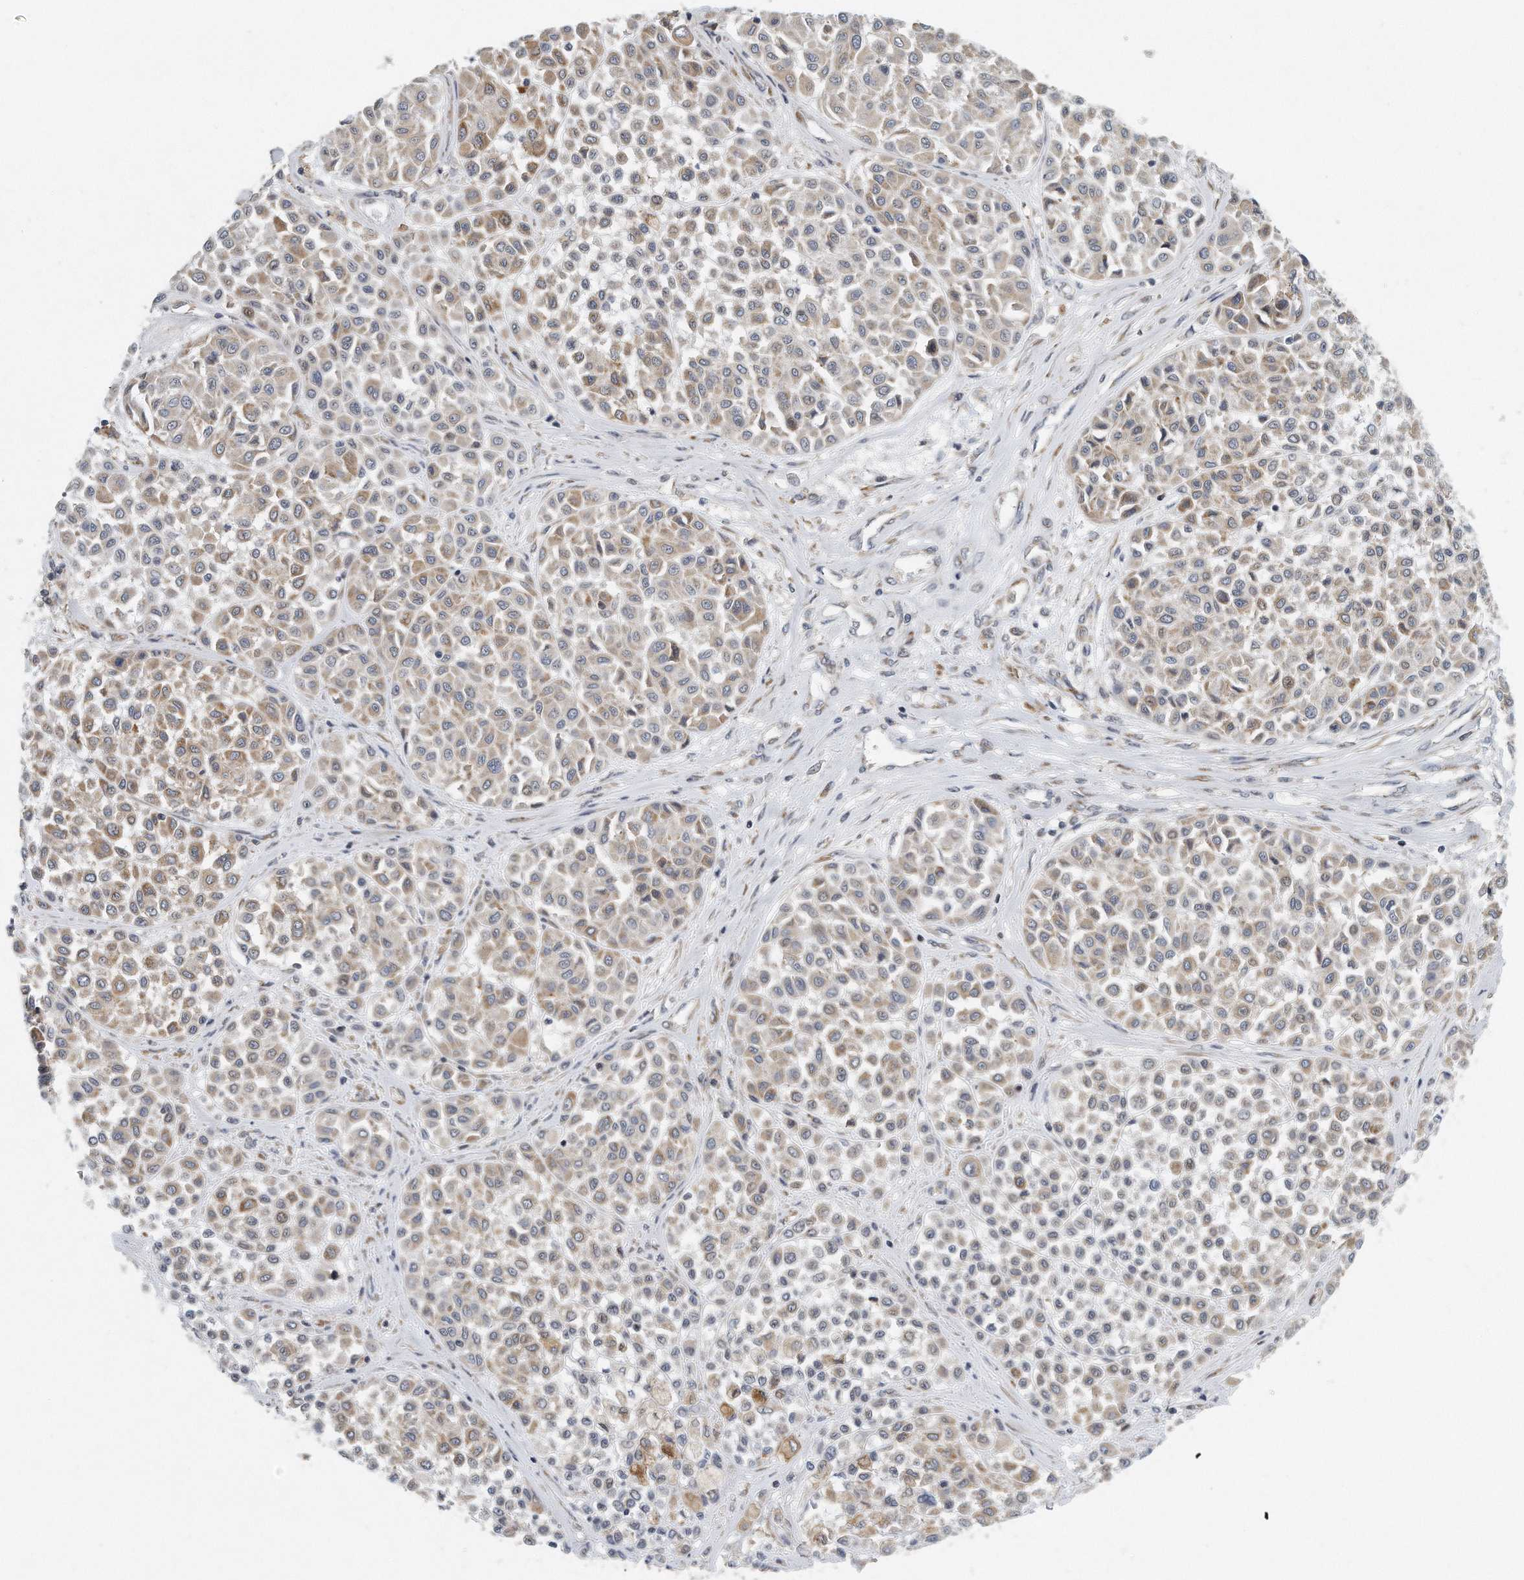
{"staining": {"intensity": "weak", "quantity": ">75%", "location": "cytoplasmic/membranous"}, "tissue": "melanoma", "cell_type": "Tumor cells", "image_type": "cancer", "snomed": [{"axis": "morphology", "description": "Malignant melanoma, Metastatic site"}, {"axis": "topography", "description": "Soft tissue"}], "caption": "Melanoma stained with immunohistochemistry (IHC) shows weak cytoplasmic/membranous staining in approximately >75% of tumor cells.", "gene": "VLDLR", "patient": {"sex": "male", "age": 41}}